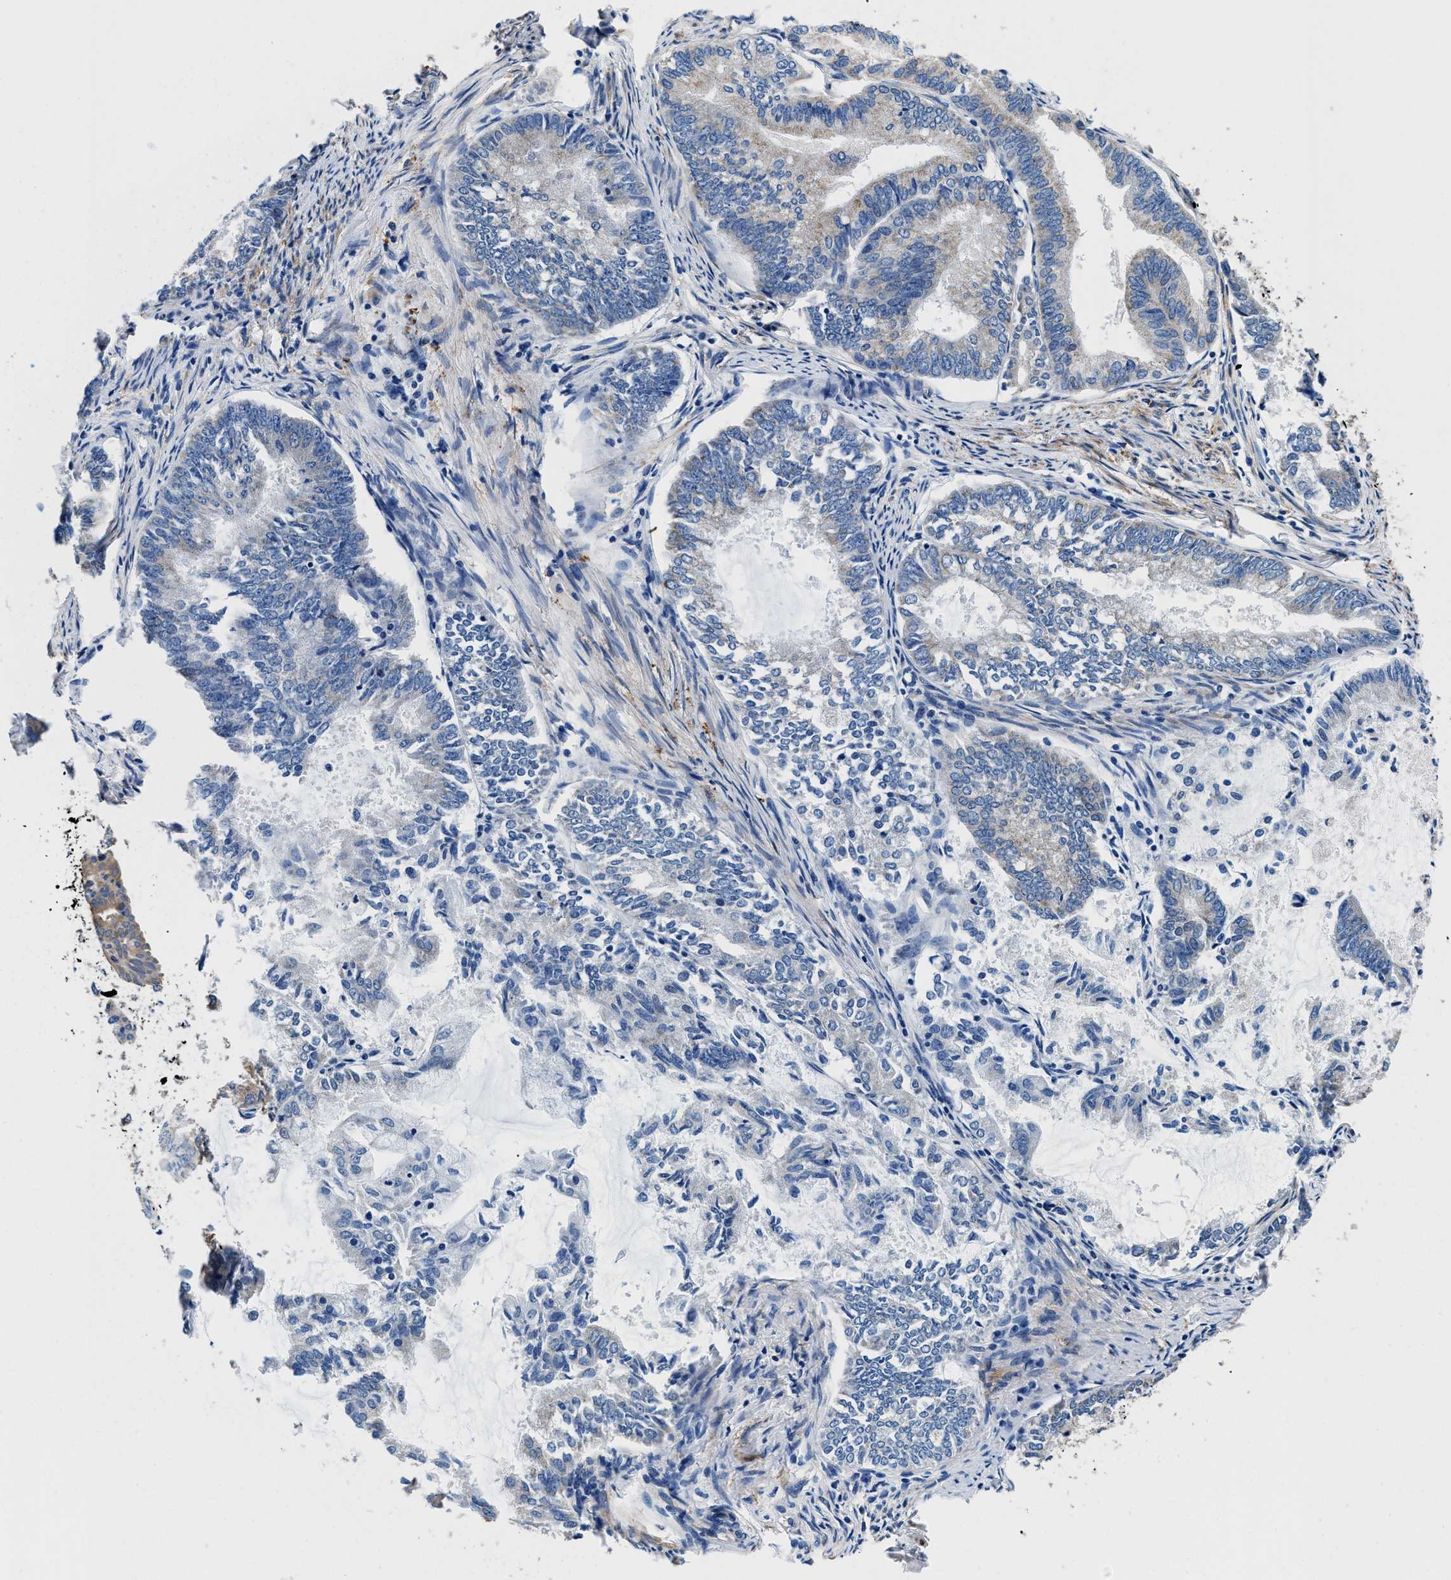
{"staining": {"intensity": "weak", "quantity": "25%-75%", "location": "cytoplasmic/membranous"}, "tissue": "endometrial cancer", "cell_type": "Tumor cells", "image_type": "cancer", "snomed": [{"axis": "morphology", "description": "Adenocarcinoma, NOS"}, {"axis": "topography", "description": "Endometrium"}], "caption": "Endometrial cancer was stained to show a protein in brown. There is low levels of weak cytoplasmic/membranous expression in about 25%-75% of tumor cells. (brown staining indicates protein expression, while blue staining denotes nuclei).", "gene": "NEU1", "patient": {"sex": "female", "age": 86}}